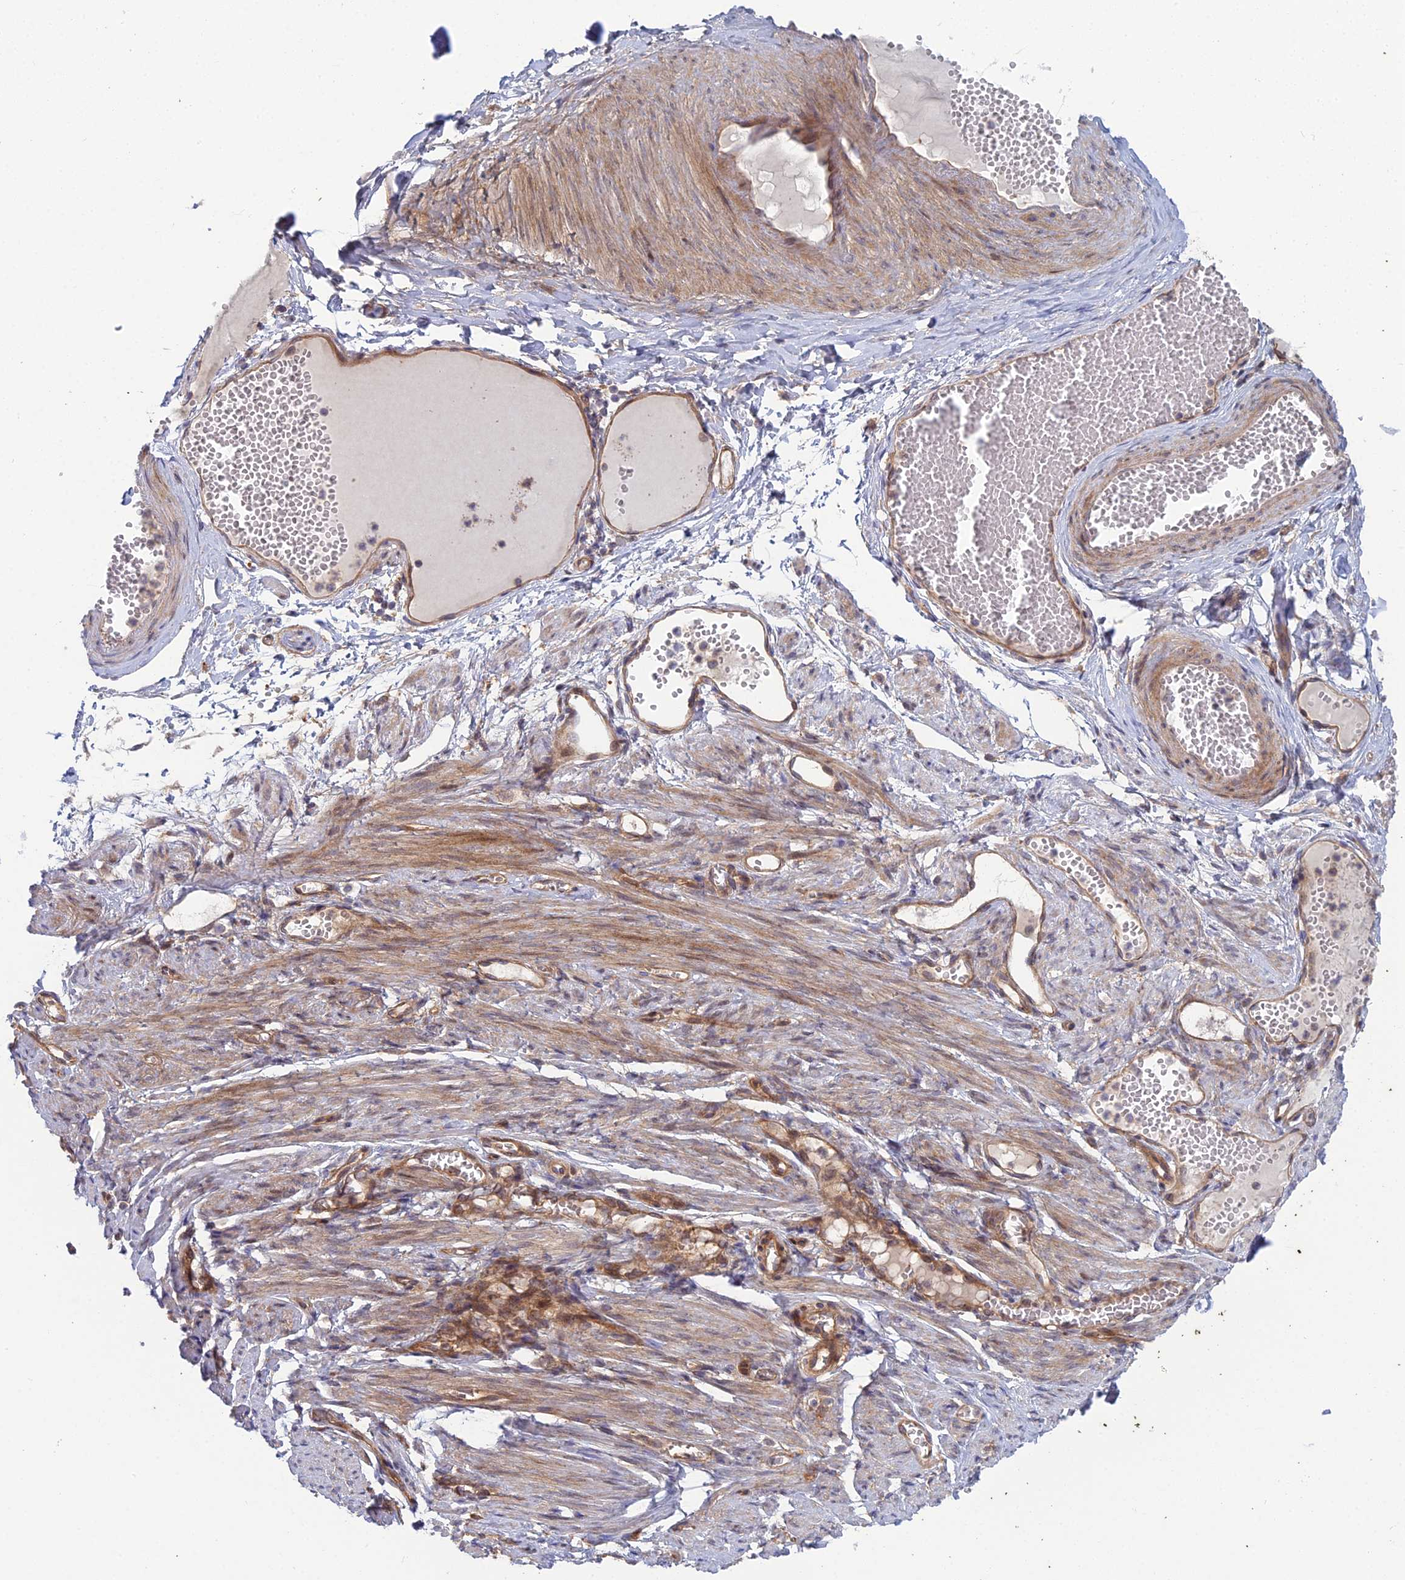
{"staining": {"intensity": "moderate", "quantity": "25%-75%", "location": "cytoplasmic/membranous"}, "tissue": "adipose tissue", "cell_type": "Adipocytes", "image_type": "normal", "snomed": [{"axis": "morphology", "description": "Normal tissue, NOS"}, {"axis": "topography", "description": "Smooth muscle"}, {"axis": "topography", "description": "Peripheral nerve tissue"}], "caption": "Immunohistochemistry staining of unremarkable adipose tissue, which demonstrates medium levels of moderate cytoplasmic/membranous positivity in about 25%-75% of adipocytes indicating moderate cytoplasmic/membranous protein positivity. The staining was performed using DAB (brown) for protein detection and nuclei were counterstained in hematoxylin (blue).", "gene": "ABHD1", "patient": {"sex": "female", "age": 39}}